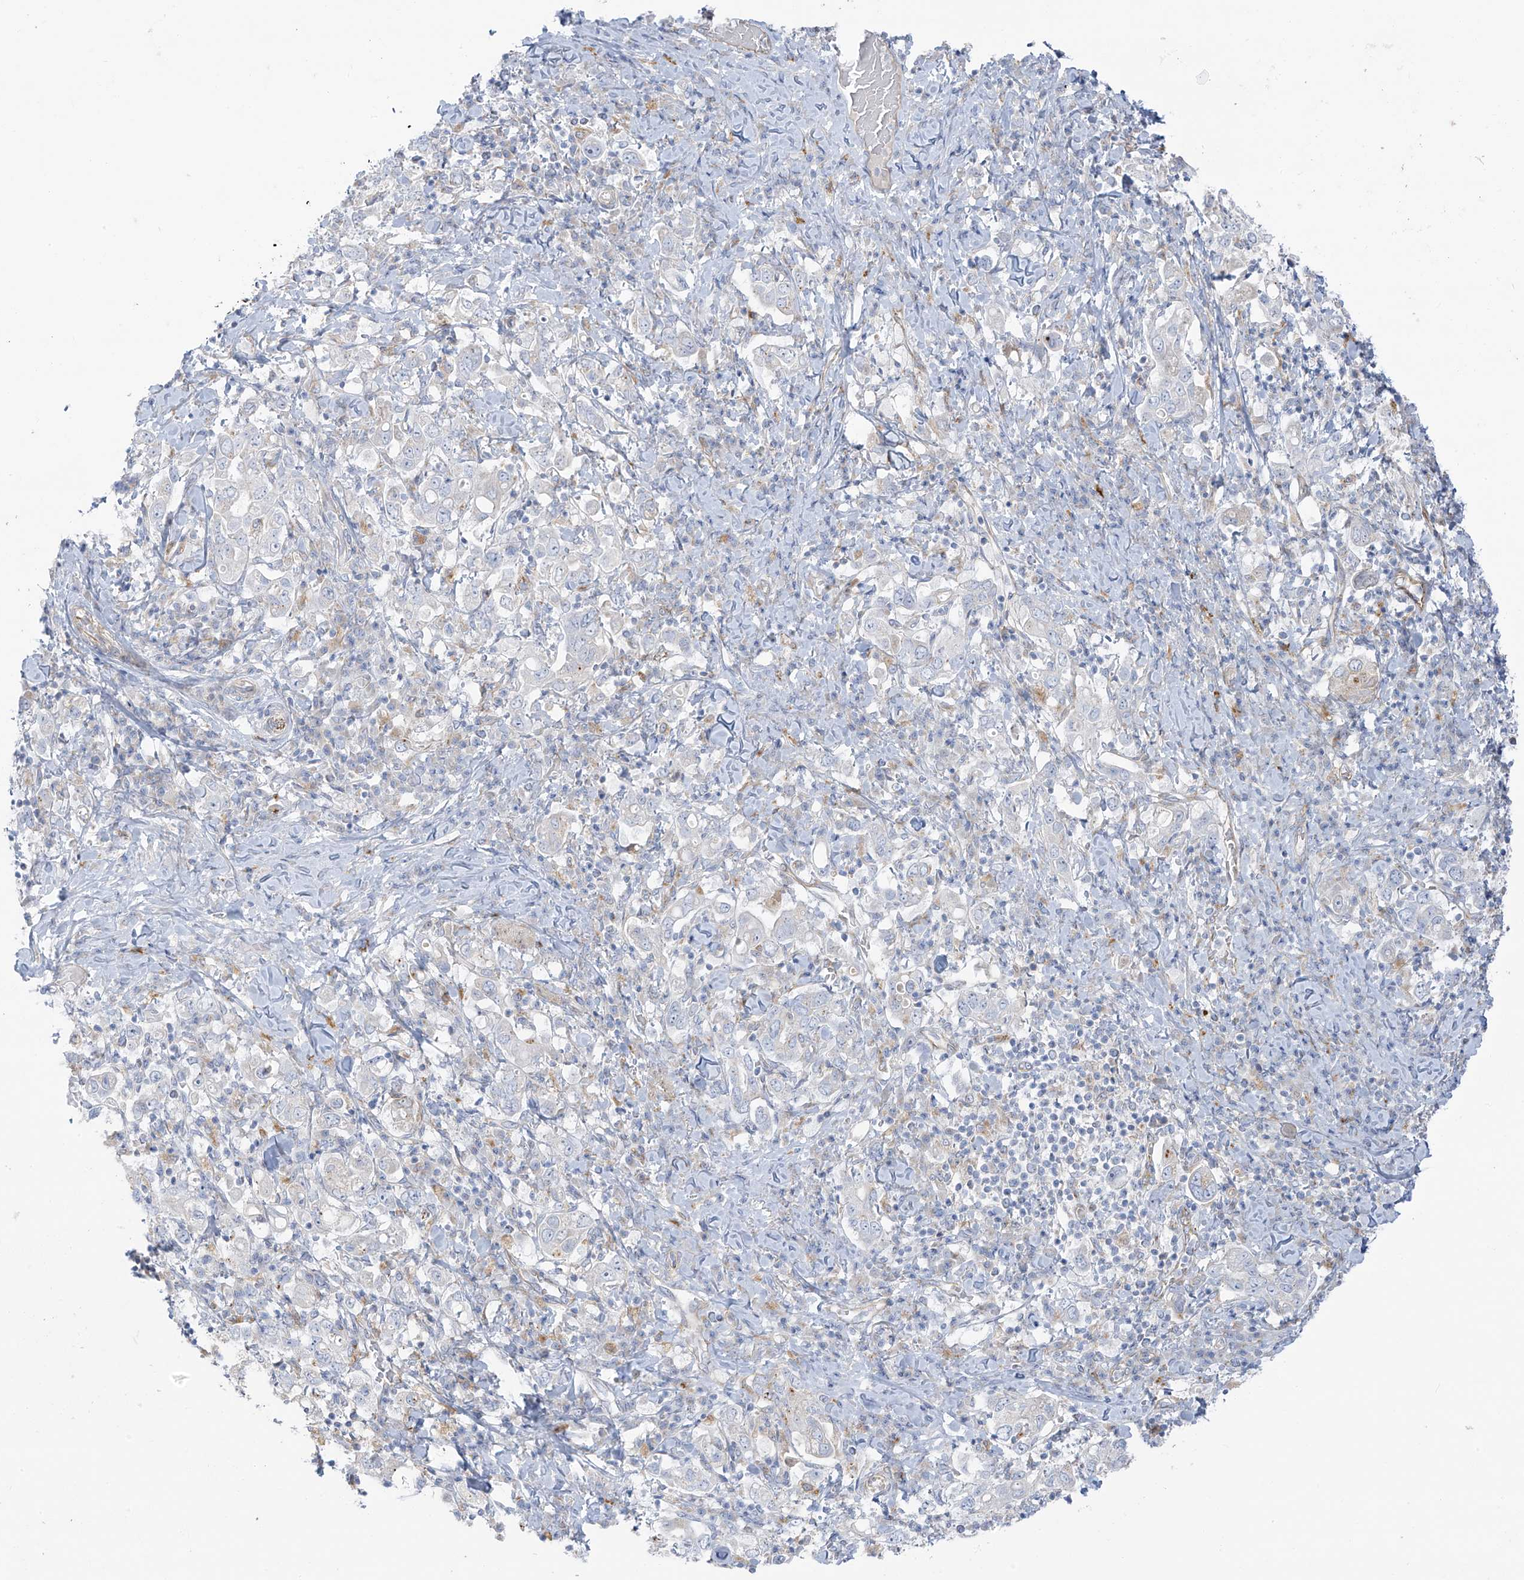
{"staining": {"intensity": "negative", "quantity": "none", "location": "none"}, "tissue": "stomach cancer", "cell_type": "Tumor cells", "image_type": "cancer", "snomed": [{"axis": "morphology", "description": "Adenocarcinoma, NOS"}, {"axis": "topography", "description": "Stomach, upper"}], "caption": "Stomach cancer was stained to show a protein in brown. There is no significant expression in tumor cells.", "gene": "TAL2", "patient": {"sex": "male", "age": 62}}